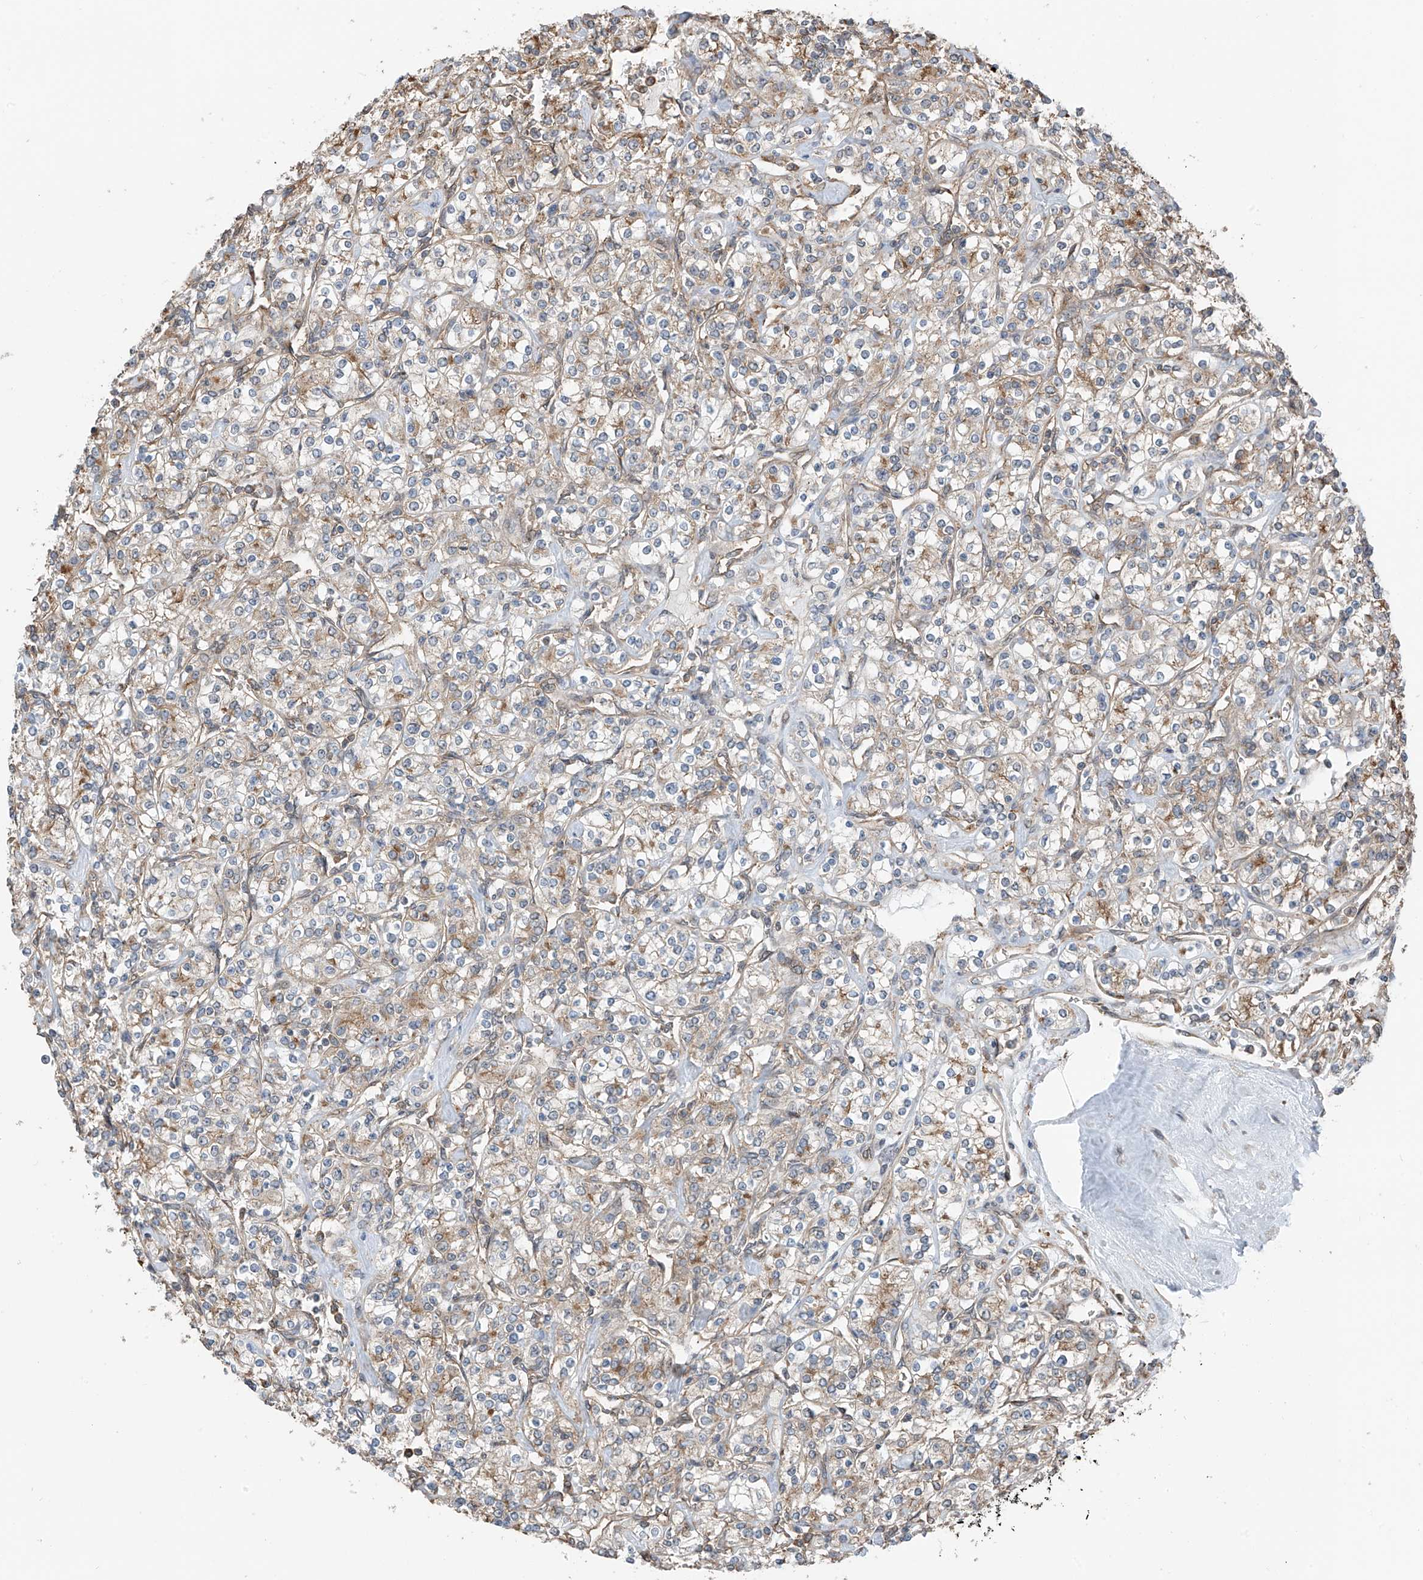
{"staining": {"intensity": "weak", "quantity": "25%-75%", "location": "cytoplasmic/membranous"}, "tissue": "renal cancer", "cell_type": "Tumor cells", "image_type": "cancer", "snomed": [{"axis": "morphology", "description": "Adenocarcinoma, NOS"}, {"axis": "topography", "description": "Kidney"}], "caption": "The photomicrograph exhibits immunohistochemical staining of renal cancer. There is weak cytoplasmic/membranous expression is appreciated in about 25%-75% of tumor cells.", "gene": "ZNF189", "patient": {"sex": "male", "age": 77}}